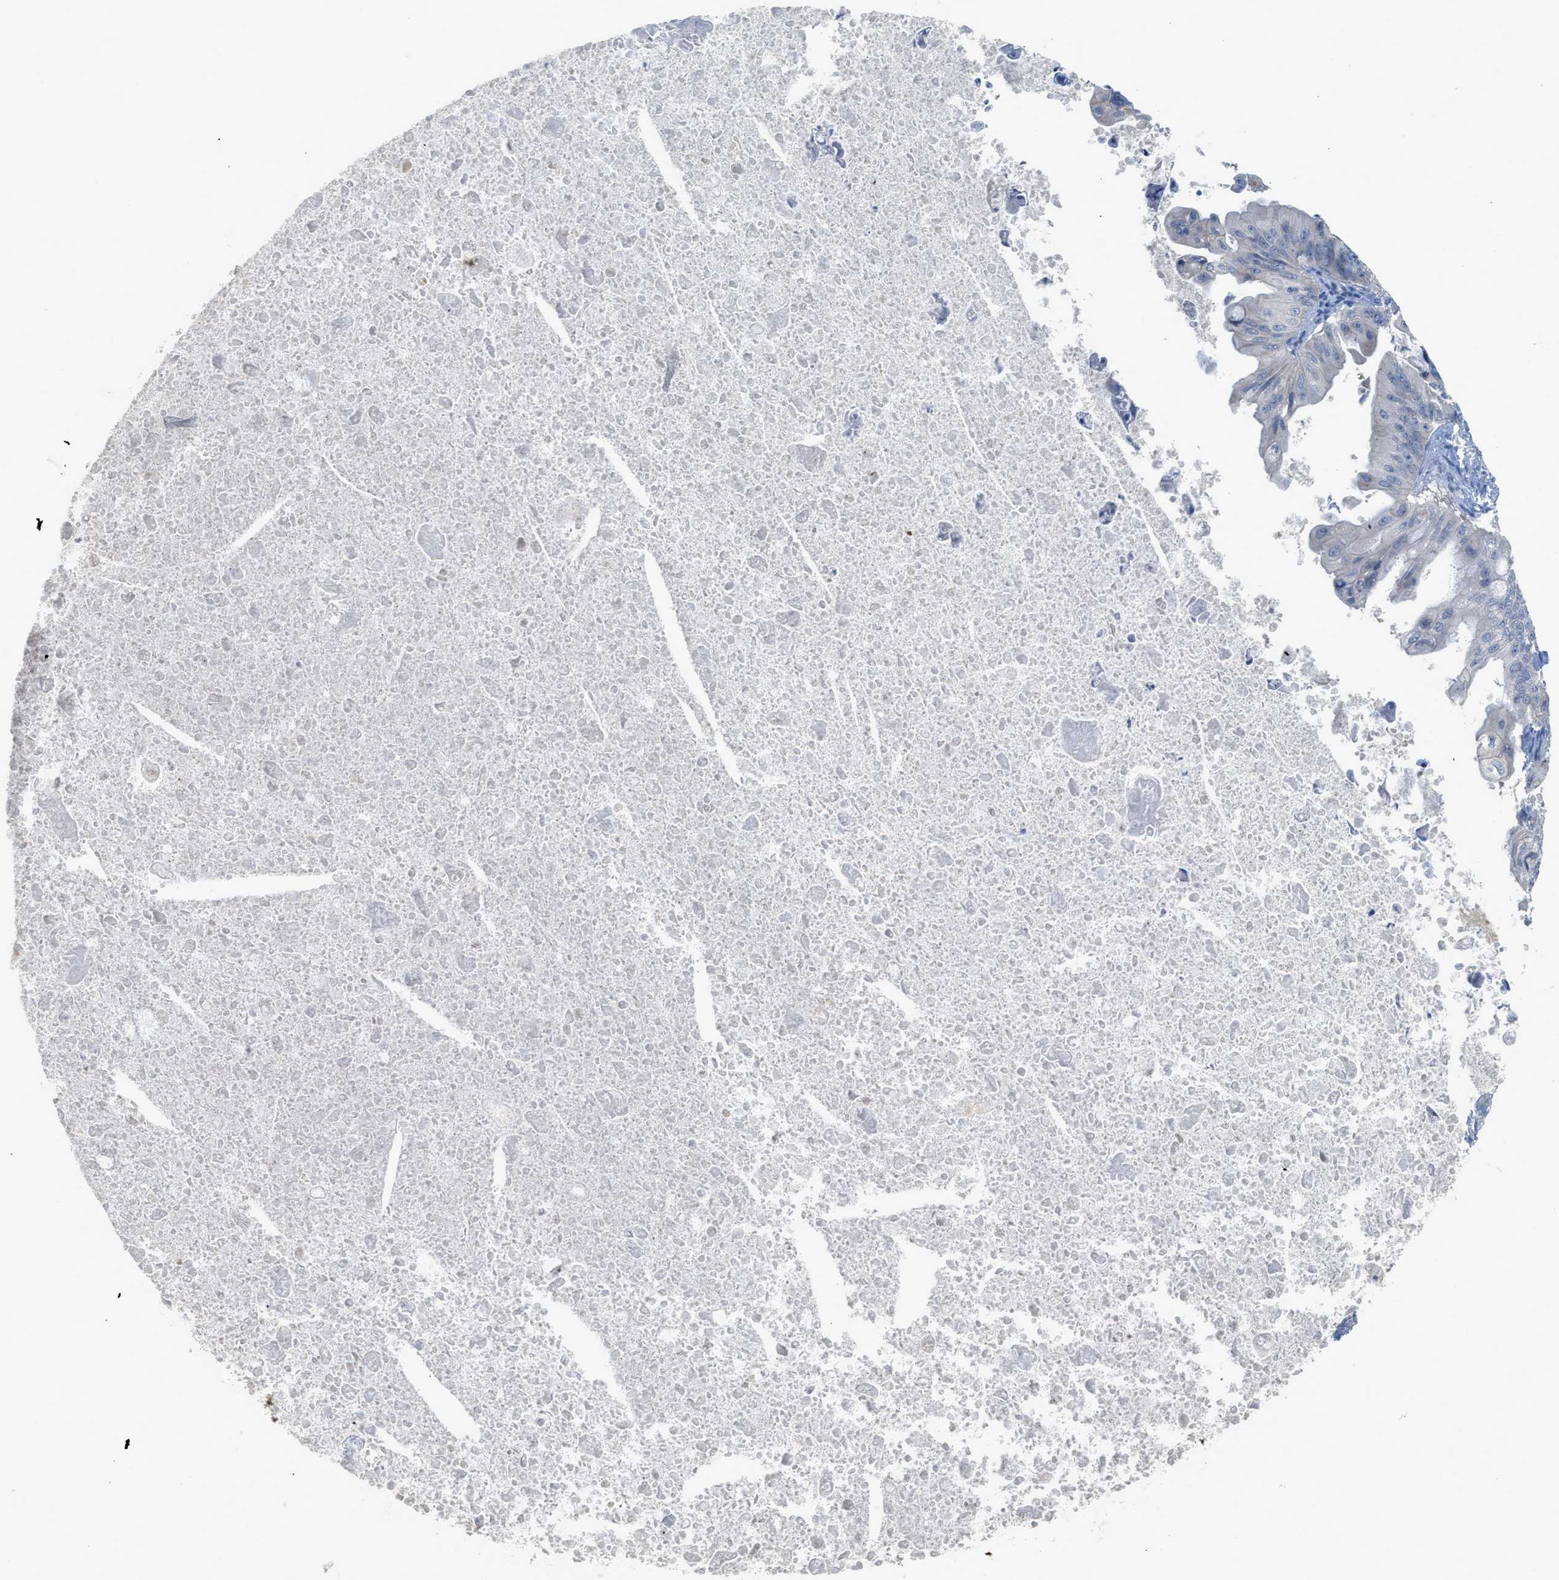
{"staining": {"intensity": "weak", "quantity": "<25%", "location": "cytoplasmic/membranous"}, "tissue": "ovarian cancer", "cell_type": "Tumor cells", "image_type": "cancer", "snomed": [{"axis": "morphology", "description": "Cystadenocarcinoma, mucinous, NOS"}, {"axis": "topography", "description": "Ovary"}], "caption": "This is an immunohistochemistry micrograph of human ovarian cancer. There is no positivity in tumor cells.", "gene": "TNFAIP1", "patient": {"sex": "female", "age": 37}}